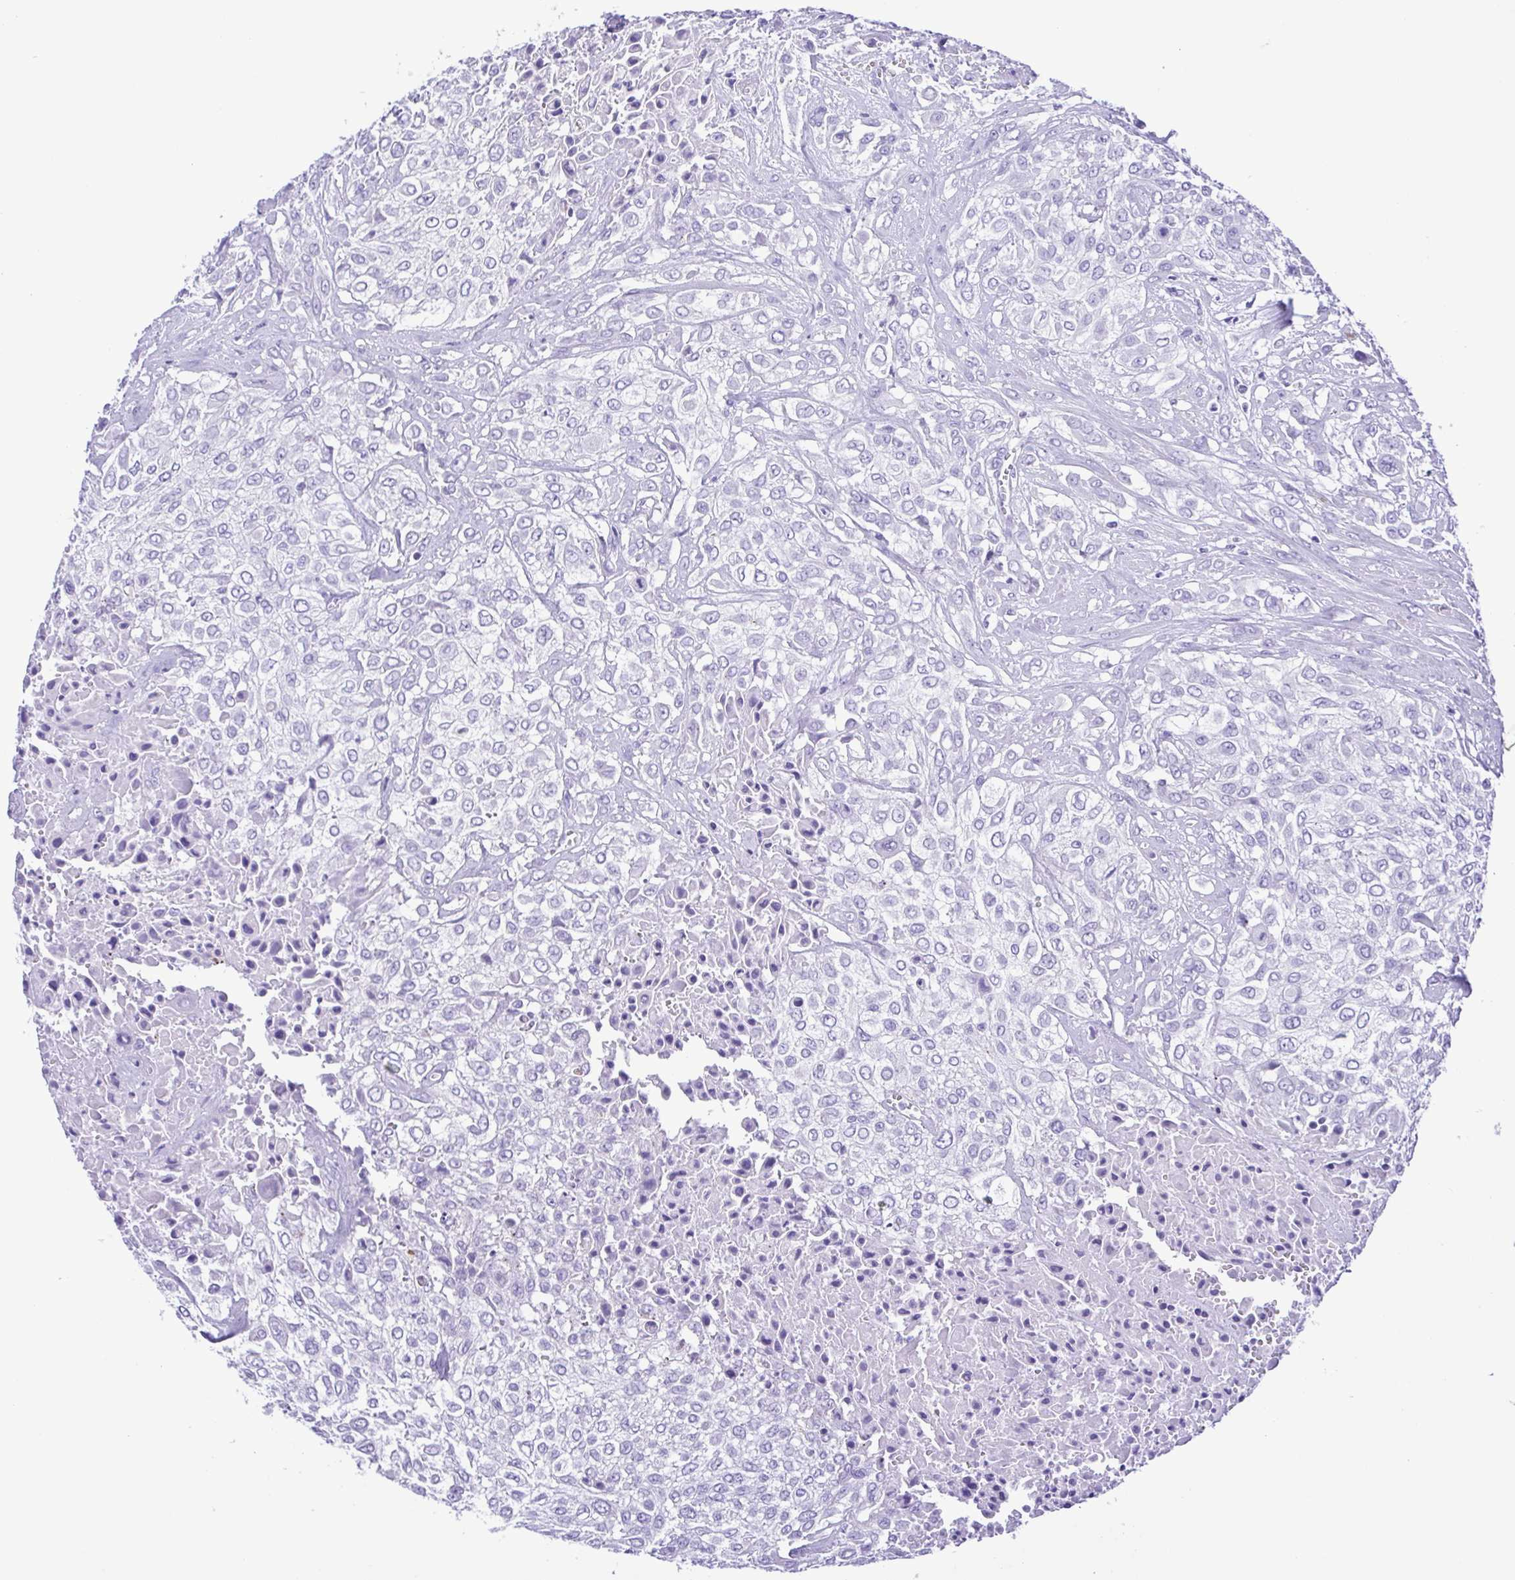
{"staining": {"intensity": "negative", "quantity": "none", "location": "none"}, "tissue": "urothelial cancer", "cell_type": "Tumor cells", "image_type": "cancer", "snomed": [{"axis": "morphology", "description": "Urothelial carcinoma, High grade"}, {"axis": "topography", "description": "Urinary bladder"}], "caption": "High power microscopy photomicrograph of an IHC photomicrograph of high-grade urothelial carcinoma, revealing no significant staining in tumor cells.", "gene": "OVGP1", "patient": {"sex": "male", "age": 57}}